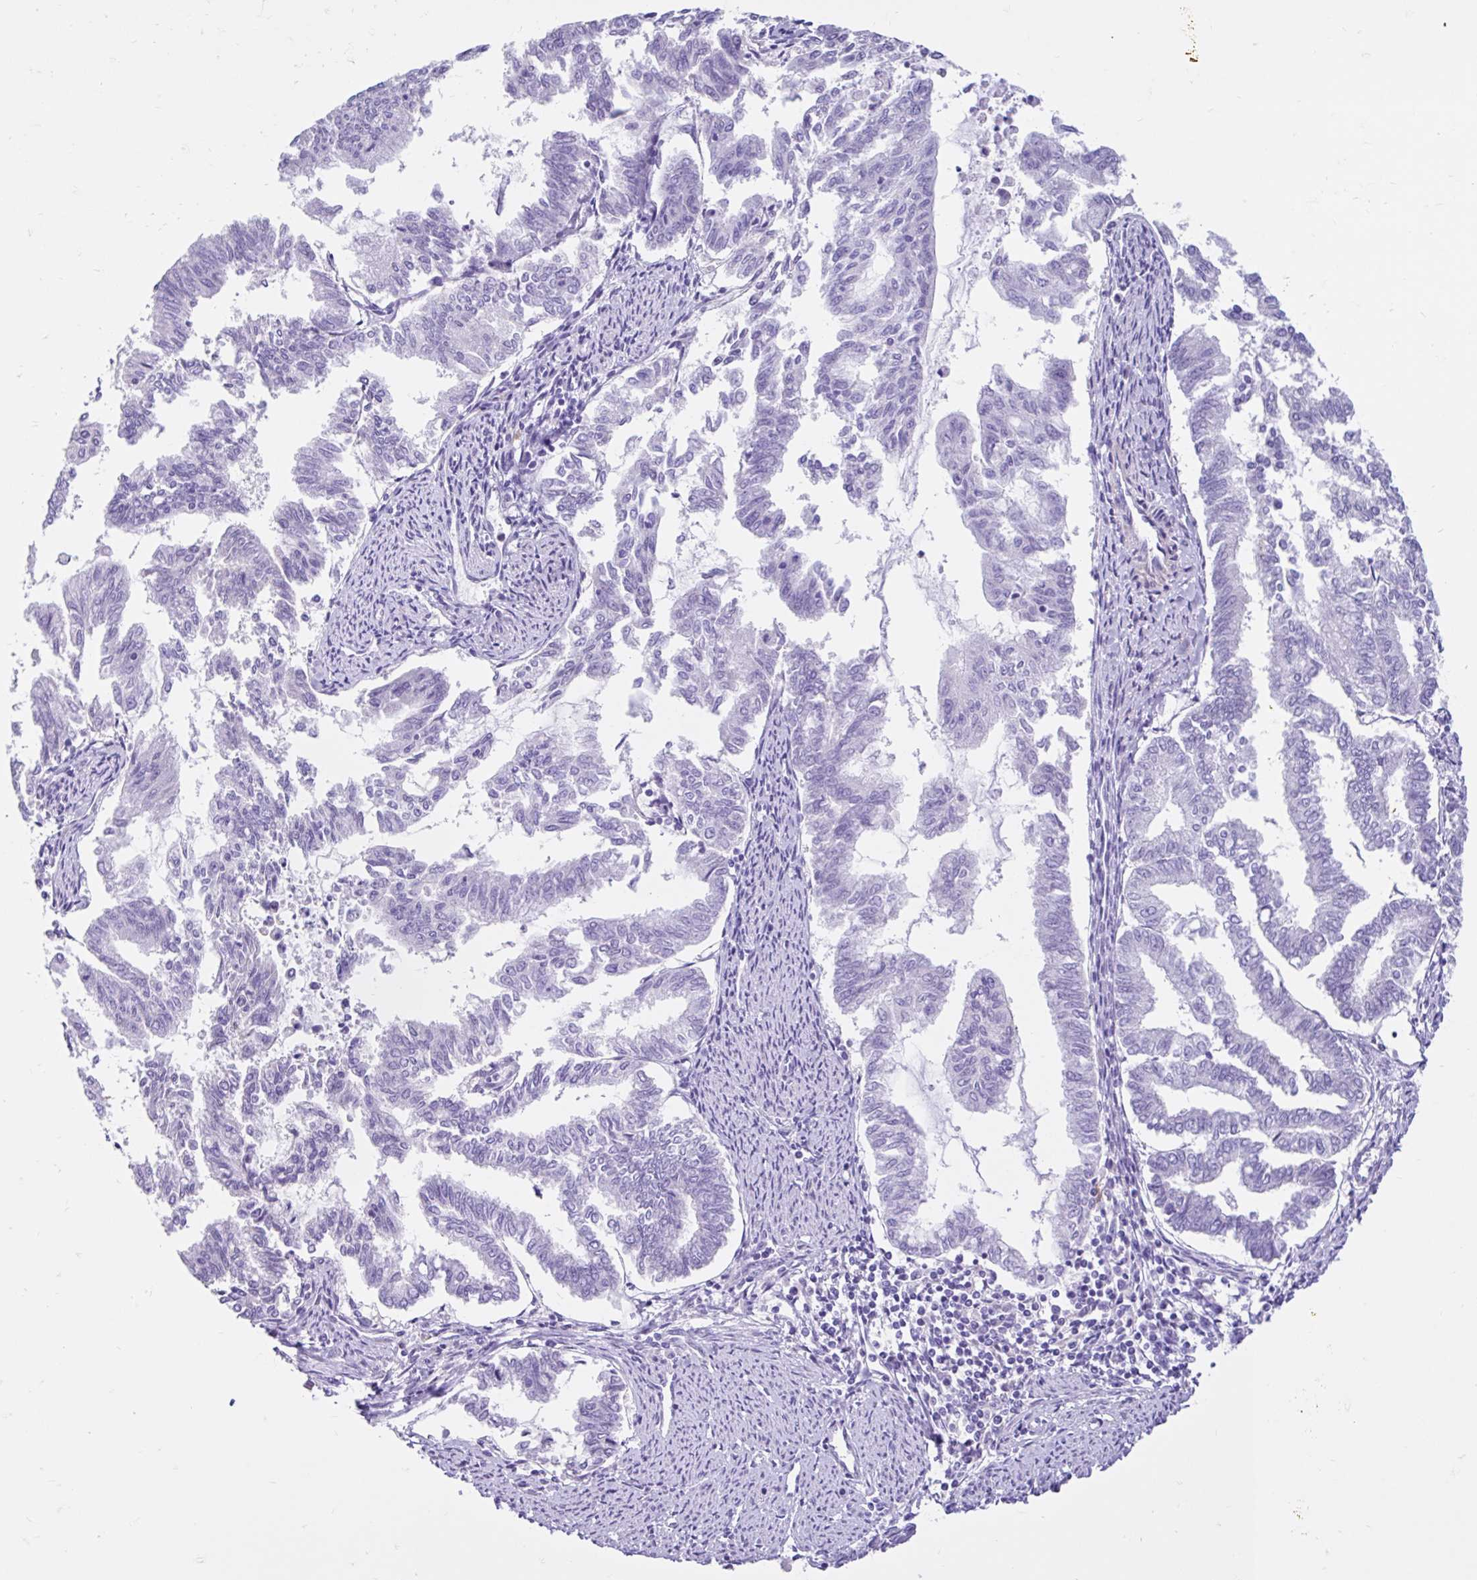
{"staining": {"intensity": "negative", "quantity": "none", "location": "none"}, "tissue": "endometrial cancer", "cell_type": "Tumor cells", "image_type": "cancer", "snomed": [{"axis": "morphology", "description": "Adenocarcinoma, NOS"}, {"axis": "topography", "description": "Endometrium"}], "caption": "Endometrial cancer (adenocarcinoma) was stained to show a protein in brown. There is no significant expression in tumor cells.", "gene": "NHLH2", "patient": {"sex": "female", "age": 79}}